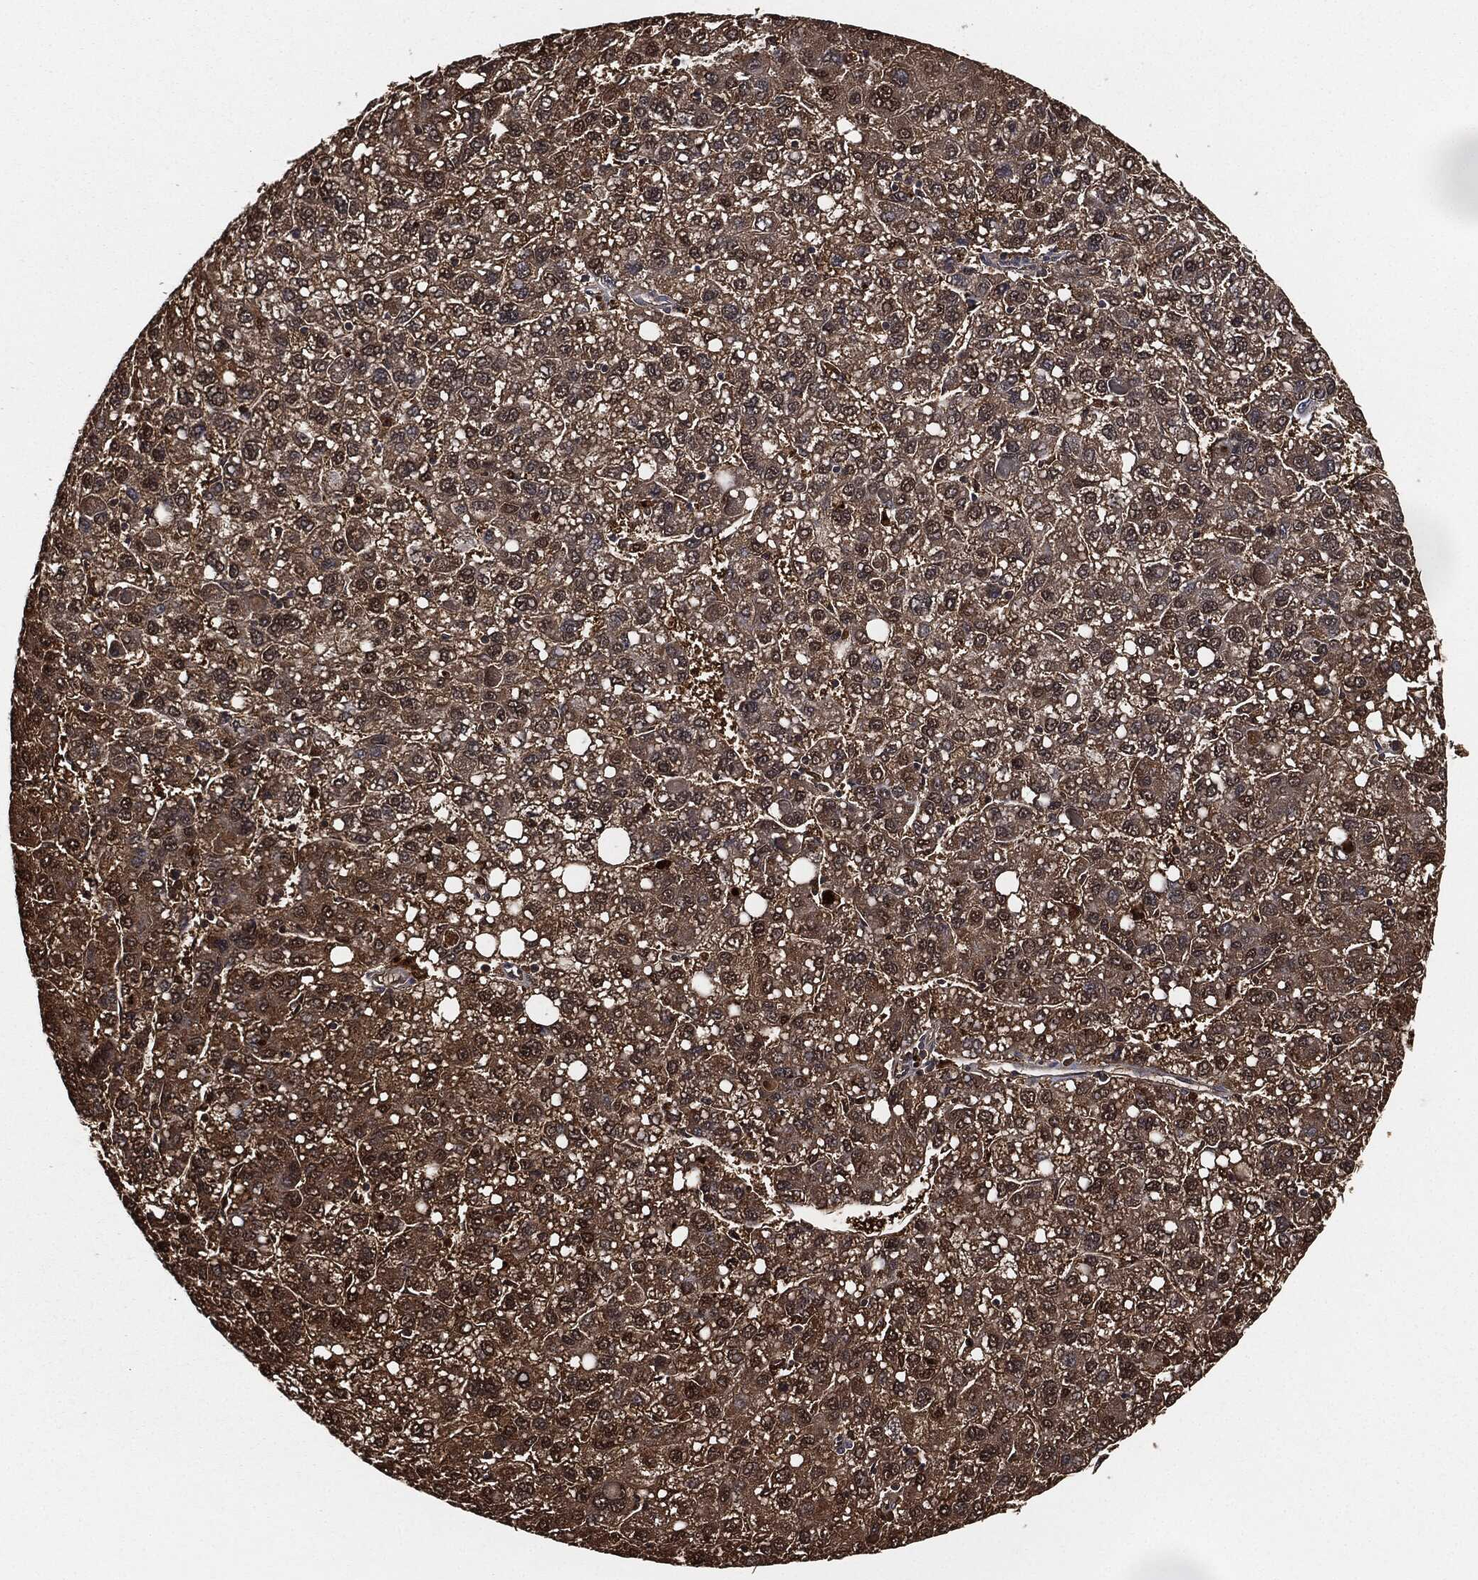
{"staining": {"intensity": "strong", "quantity": "25%-75%", "location": "cytoplasmic/membranous,nuclear"}, "tissue": "liver cancer", "cell_type": "Tumor cells", "image_type": "cancer", "snomed": [{"axis": "morphology", "description": "Carcinoma, Hepatocellular, NOS"}, {"axis": "topography", "description": "Liver"}], "caption": "This image demonstrates immunohistochemistry staining of human liver hepatocellular carcinoma, with high strong cytoplasmic/membranous and nuclear expression in approximately 25%-75% of tumor cells.", "gene": "CAPRIN2", "patient": {"sex": "female", "age": 82}}